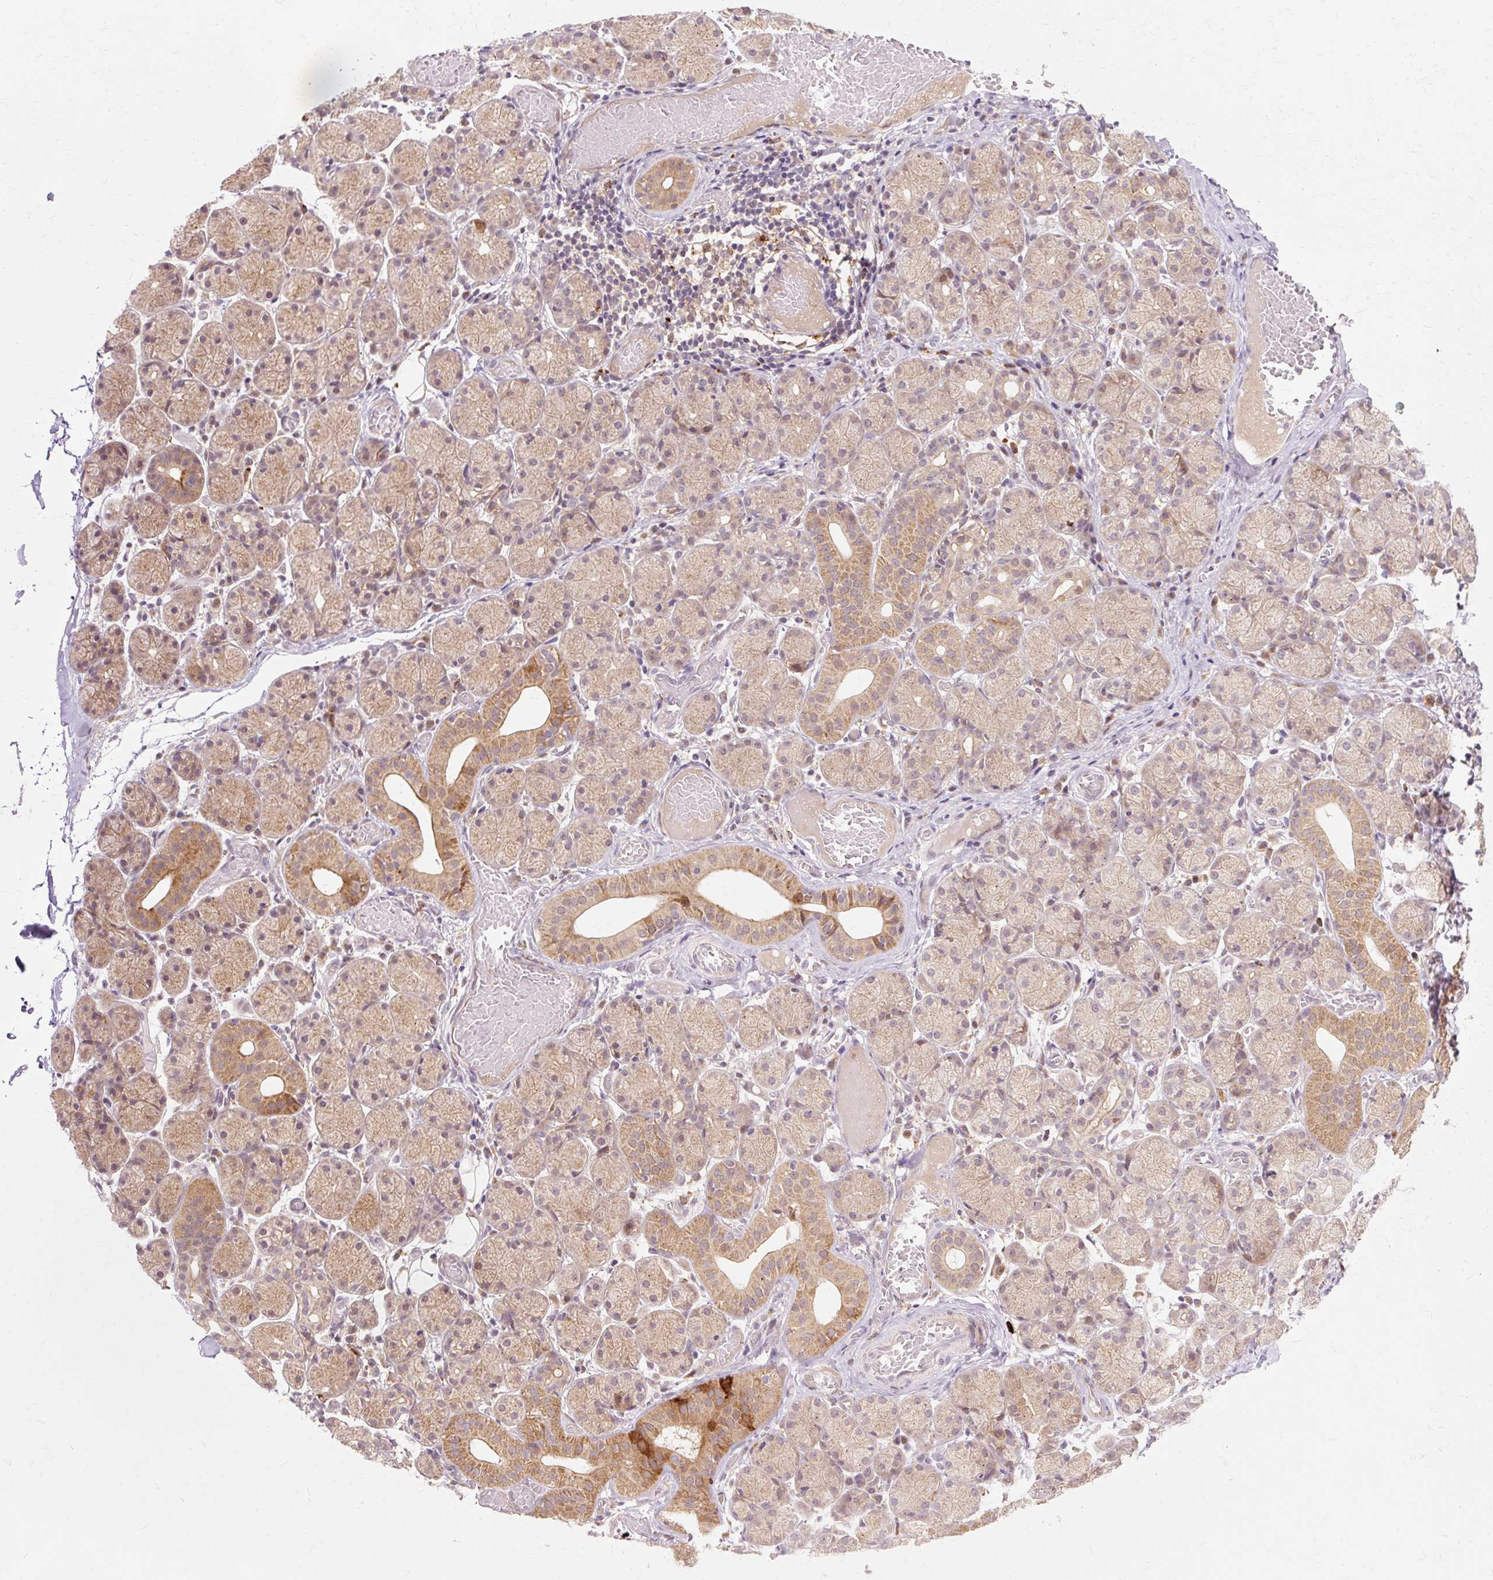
{"staining": {"intensity": "moderate", "quantity": "25%-75%", "location": "cytoplasmic/membranous"}, "tissue": "salivary gland", "cell_type": "Glandular cells", "image_type": "normal", "snomed": [{"axis": "morphology", "description": "Normal tissue, NOS"}, {"axis": "topography", "description": "Salivary gland"}], "caption": "A high-resolution histopathology image shows immunohistochemistry (IHC) staining of benign salivary gland, which demonstrates moderate cytoplasmic/membranous staining in approximately 25%-75% of glandular cells. (DAB (3,3'-diaminobenzidine) IHC, brown staining for protein, blue staining for nuclei).", "gene": "GEMIN2", "patient": {"sex": "female", "age": 24}}